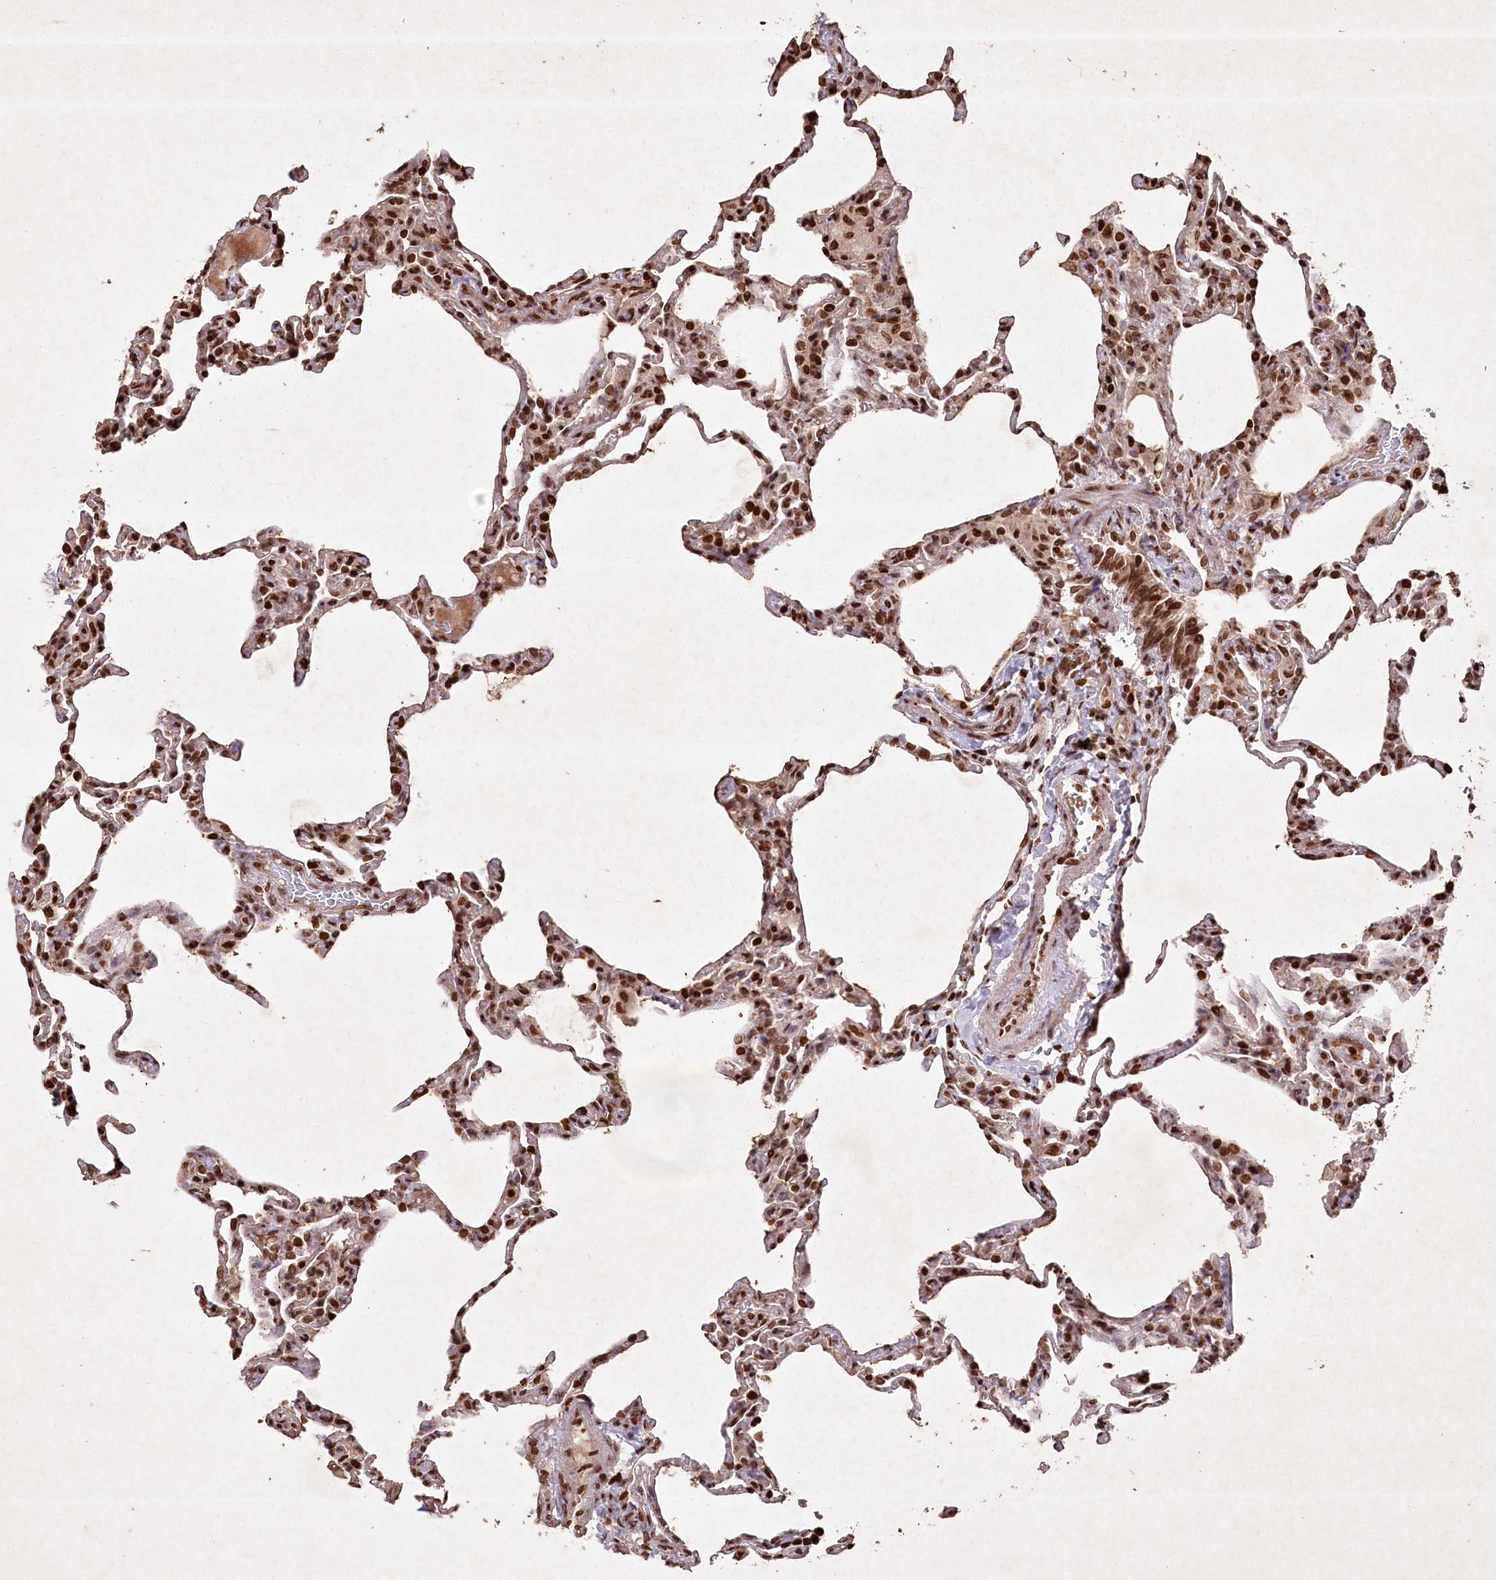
{"staining": {"intensity": "strong", "quantity": "25%-75%", "location": "nuclear"}, "tissue": "lung", "cell_type": "Alveolar cells", "image_type": "normal", "snomed": [{"axis": "morphology", "description": "Normal tissue, NOS"}, {"axis": "topography", "description": "Lung"}], "caption": "The micrograph displays immunohistochemical staining of benign lung. There is strong nuclear staining is appreciated in approximately 25%-75% of alveolar cells. (Brightfield microscopy of DAB IHC at high magnification).", "gene": "CCSER2", "patient": {"sex": "male", "age": 20}}